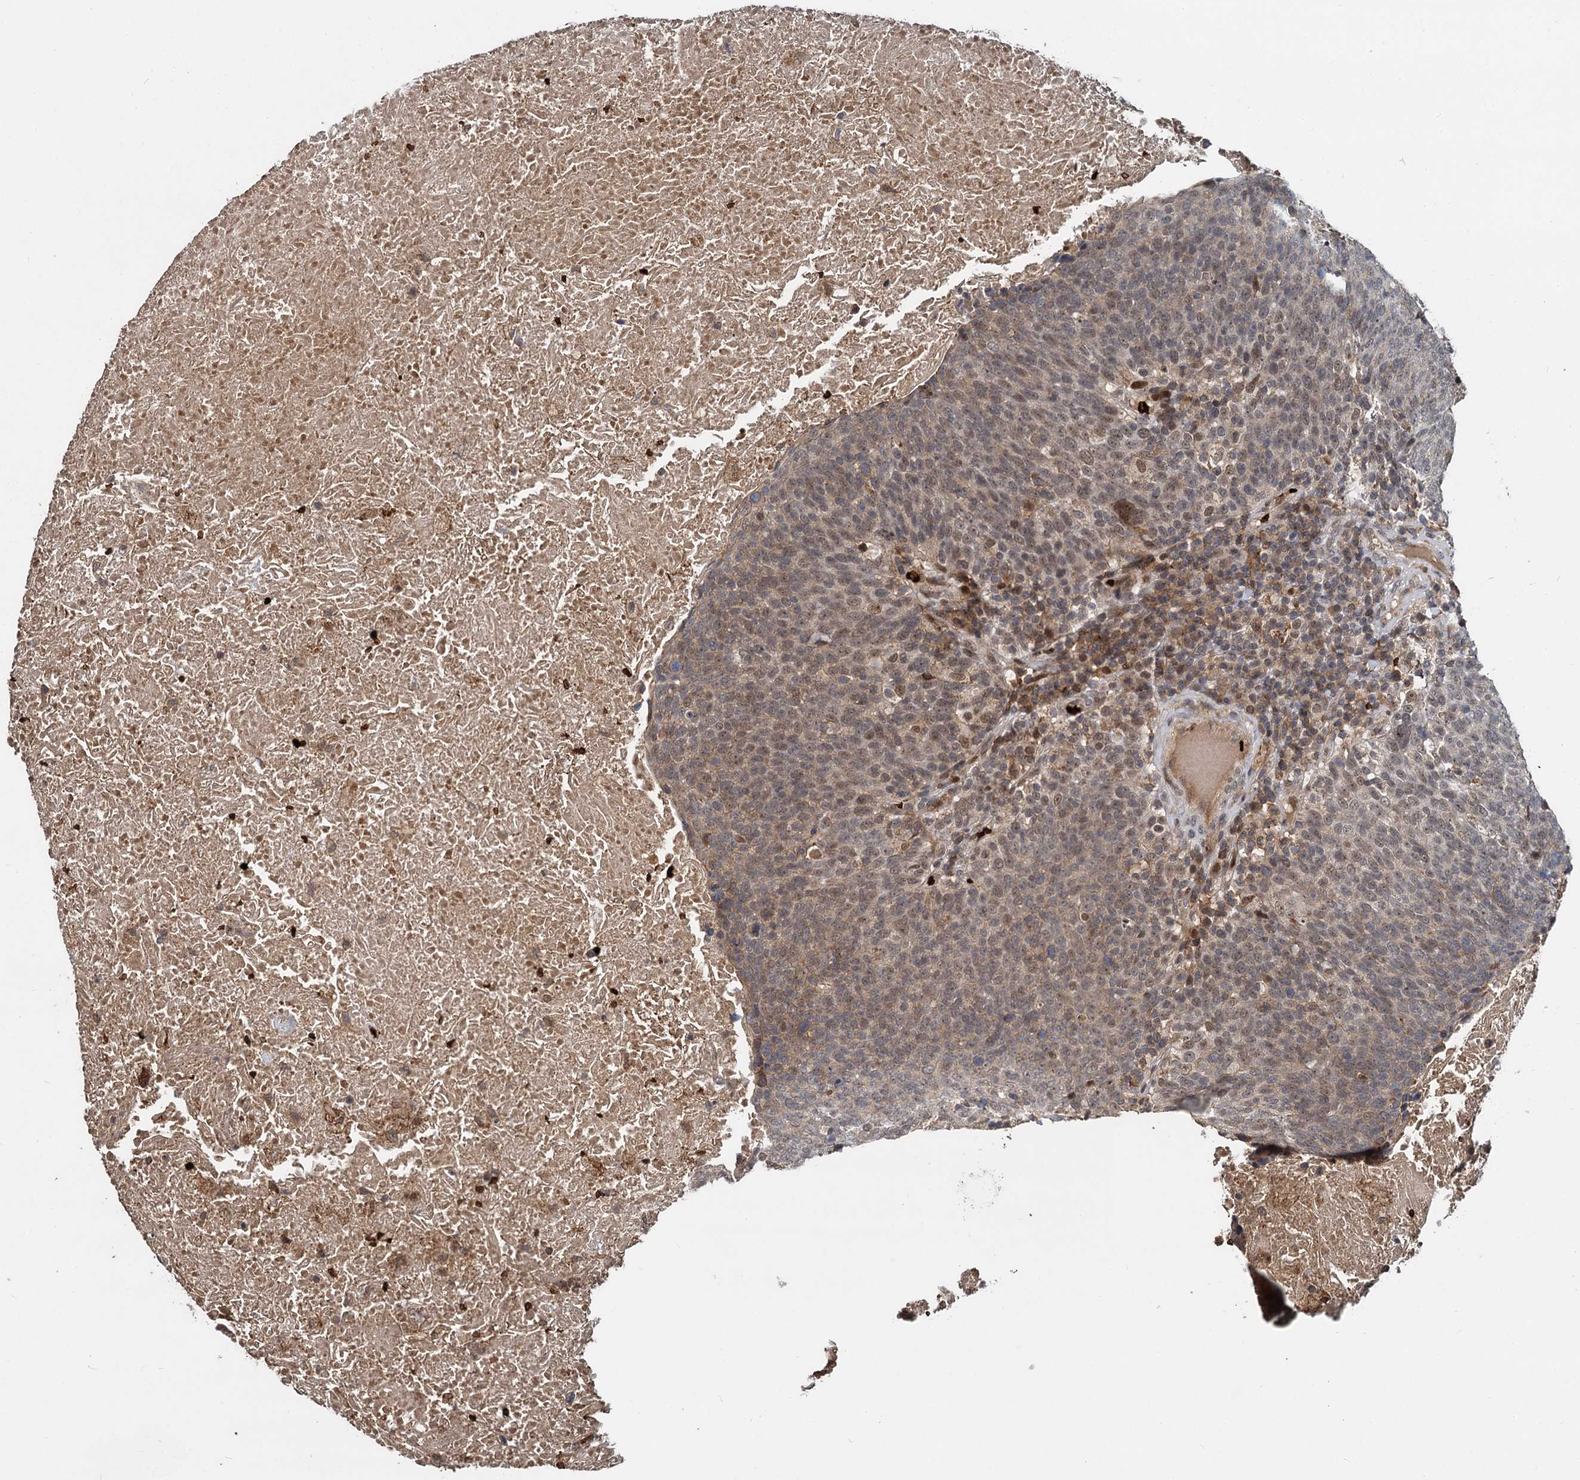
{"staining": {"intensity": "moderate", "quantity": "25%-75%", "location": "nuclear"}, "tissue": "head and neck cancer", "cell_type": "Tumor cells", "image_type": "cancer", "snomed": [{"axis": "morphology", "description": "Squamous cell carcinoma, NOS"}, {"axis": "morphology", "description": "Squamous cell carcinoma, metastatic, NOS"}, {"axis": "topography", "description": "Lymph node"}, {"axis": "topography", "description": "Head-Neck"}], "caption": "This micrograph demonstrates immunohistochemistry (IHC) staining of head and neck cancer, with medium moderate nuclear expression in about 25%-75% of tumor cells.", "gene": "FANCI", "patient": {"sex": "male", "age": 62}}